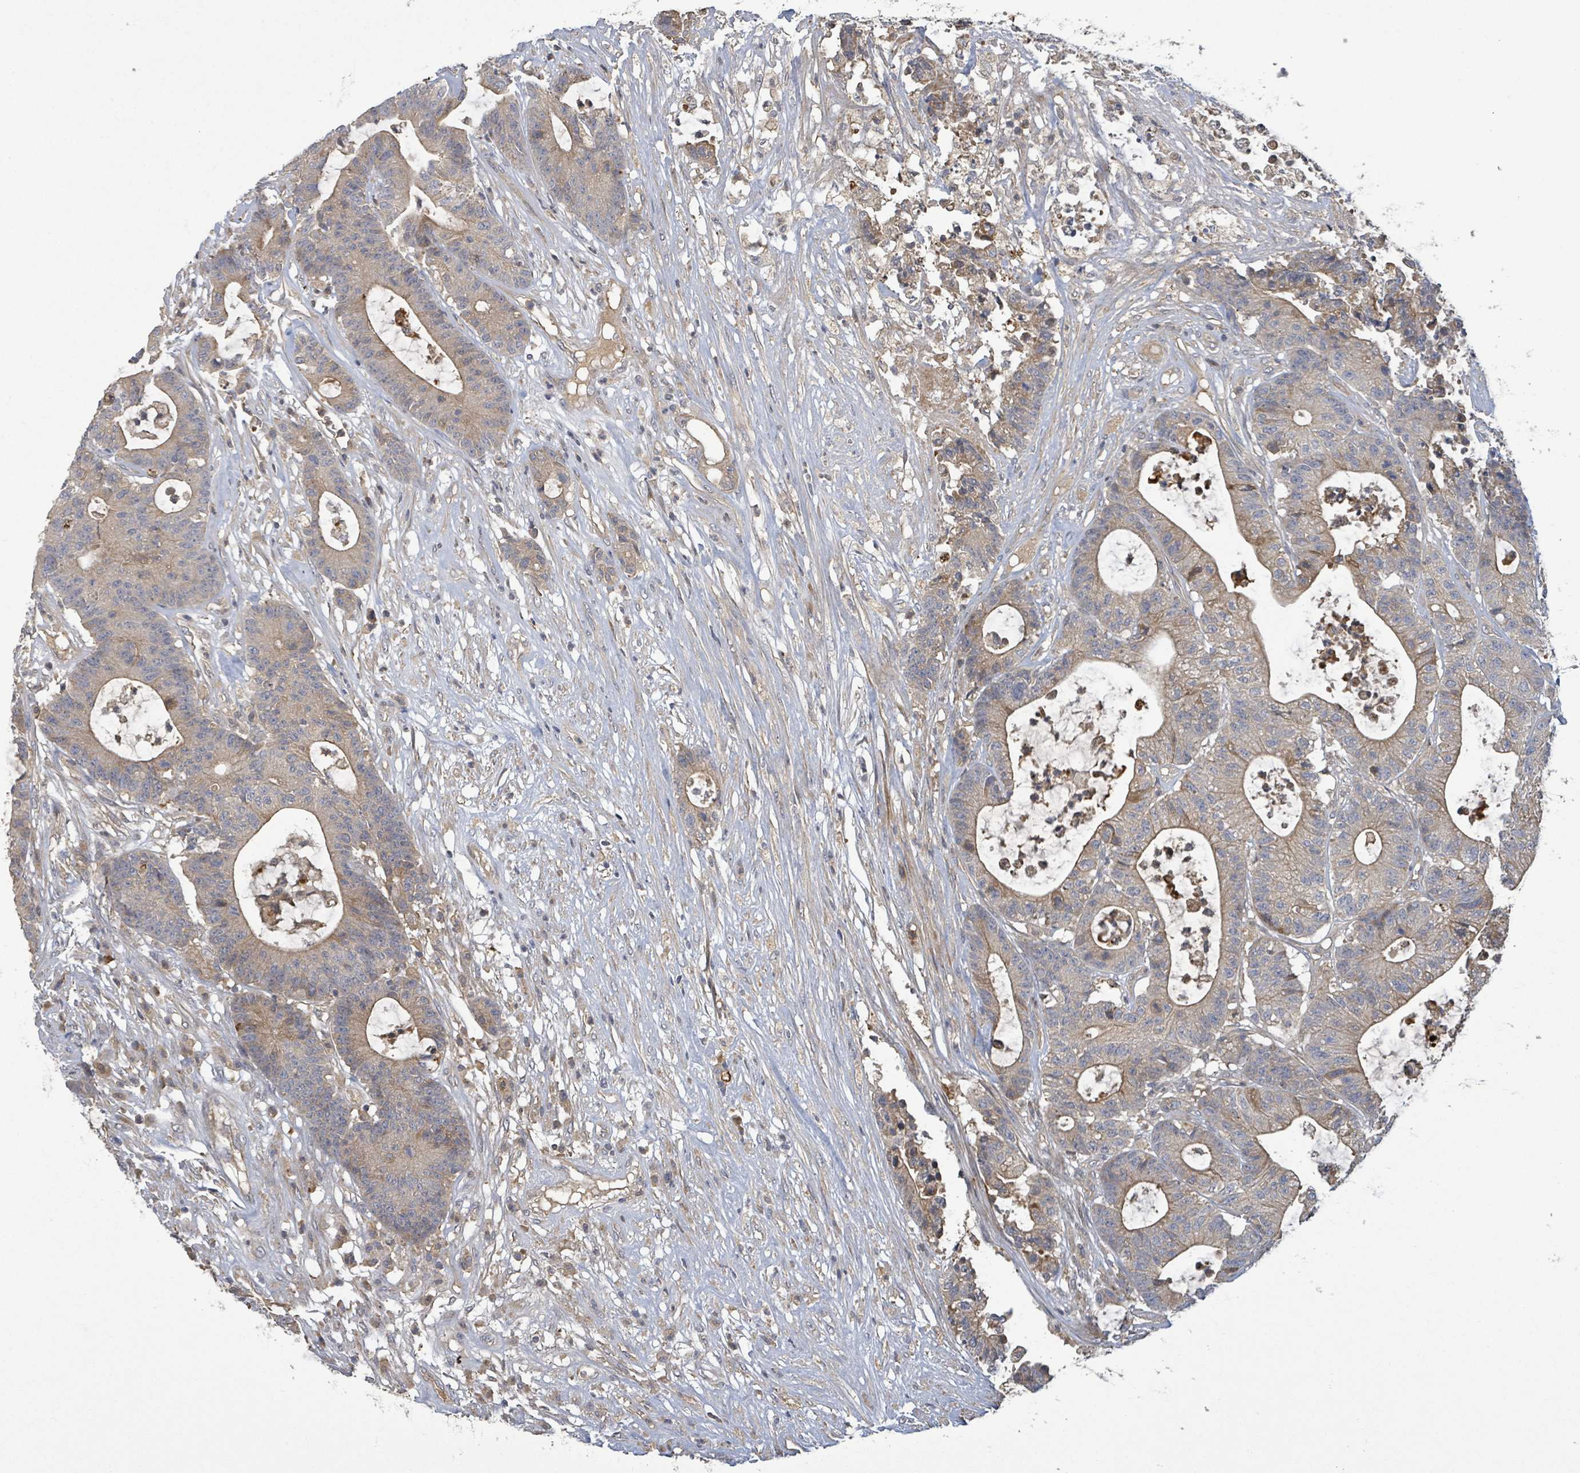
{"staining": {"intensity": "weak", "quantity": "<25%", "location": "cytoplasmic/membranous"}, "tissue": "colorectal cancer", "cell_type": "Tumor cells", "image_type": "cancer", "snomed": [{"axis": "morphology", "description": "Adenocarcinoma, NOS"}, {"axis": "topography", "description": "Colon"}], "caption": "The image exhibits no staining of tumor cells in adenocarcinoma (colorectal).", "gene": "STARD4", "patient": {"sex": "female", "age": 84}}